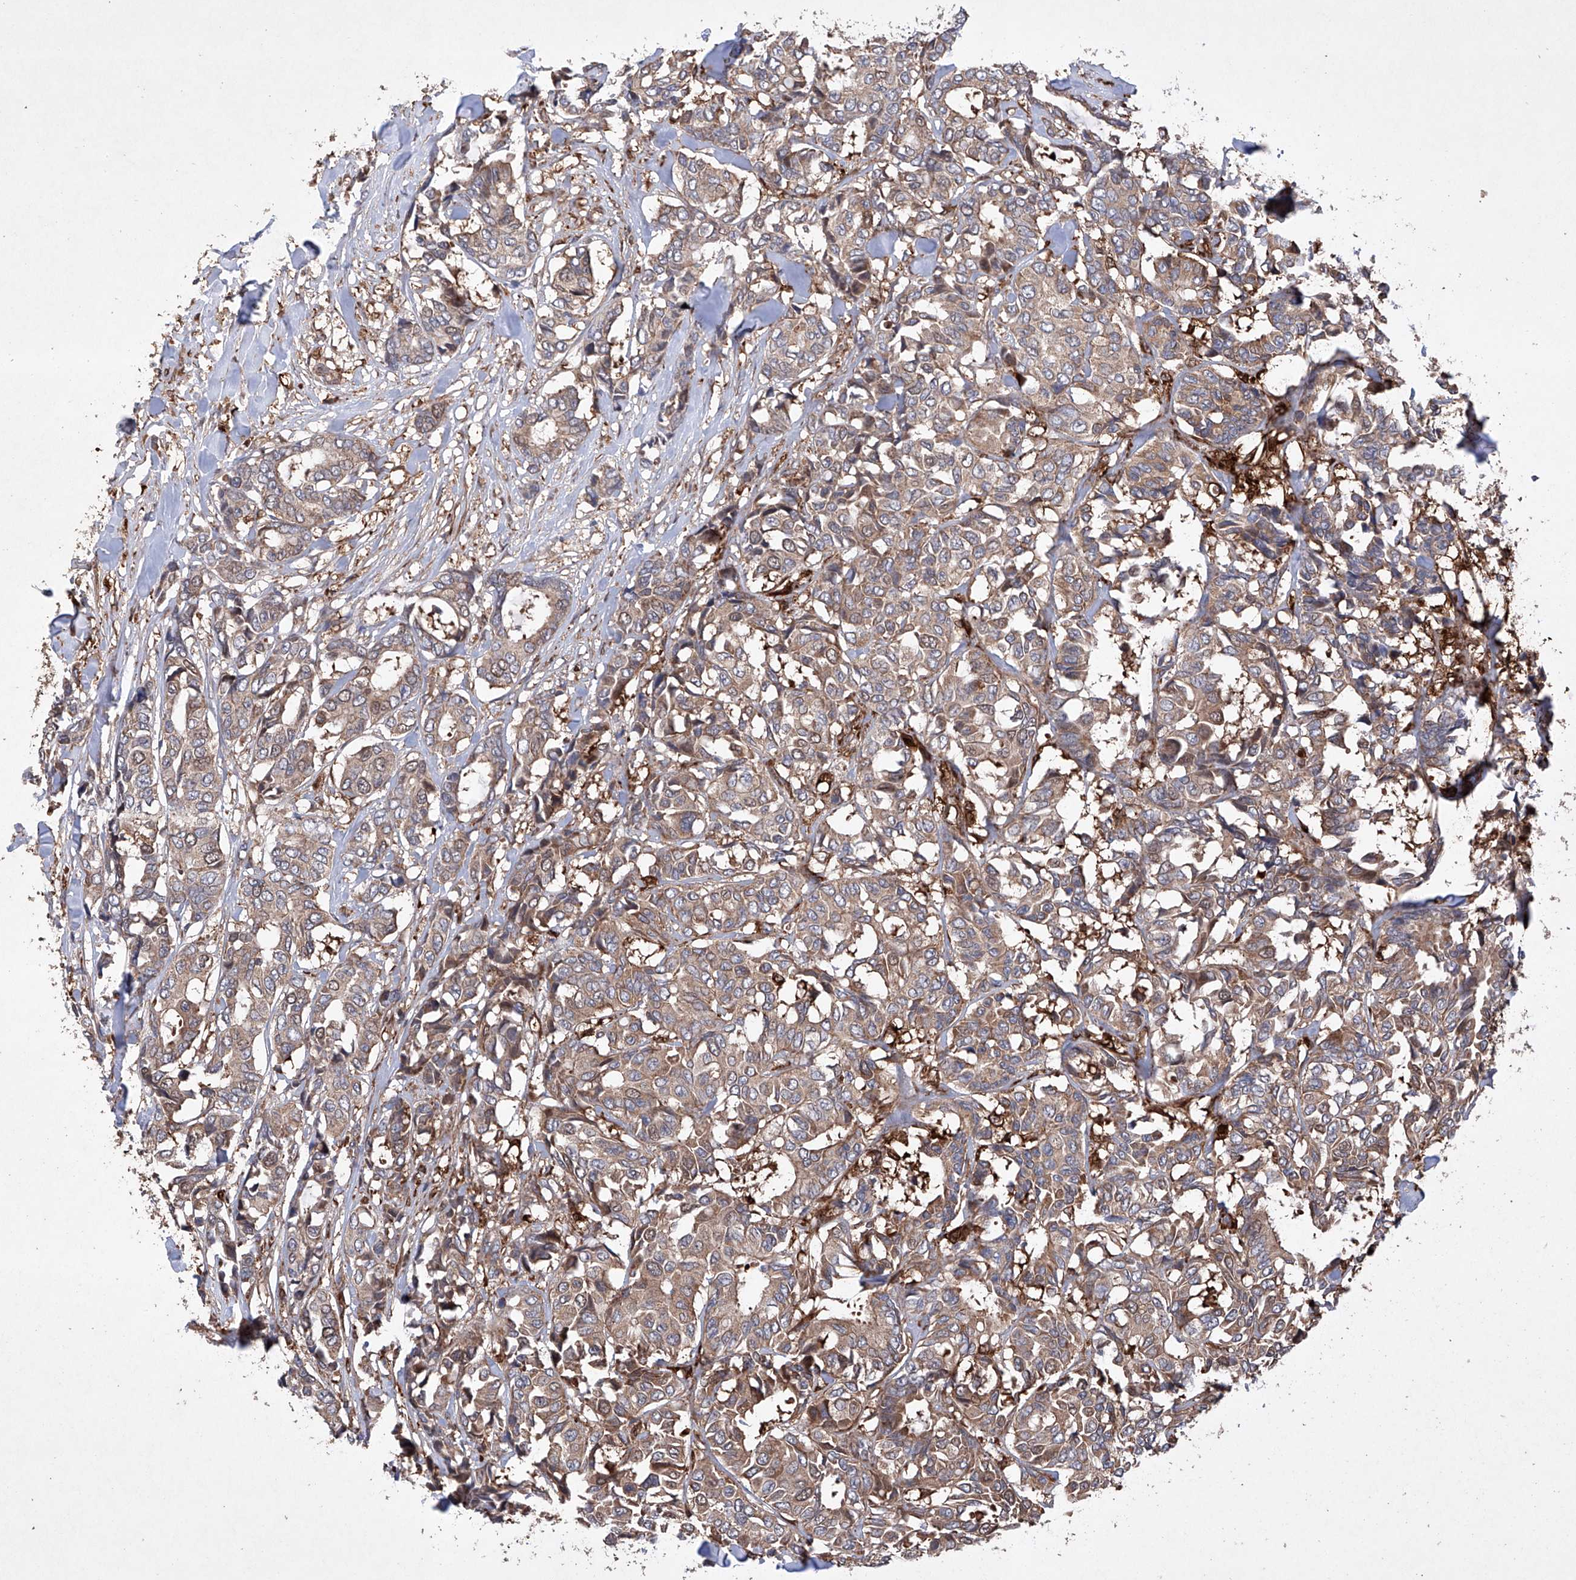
{"staining": {"intensity": "moderate", "quantity": ">75%", "location": "cytoplasmic/membranous"}, "tissue": "breast cancer", "cell_type": "Tumor cells", "image_type": "cancer", "snomed": [{"axis": "morphology", "description": "Duct carcinoma"}, {"axis": "topography", "description": "Breast"}], "caption": "Immunohistochemistry (DAB) staining of breast invasive ductal carcinoma displays moderate cytoplasmic/membranous protein expression in approximately >75% of tumor cells.", "gene": "TIMM23", "patient": {"sex": "female", "age": 87}}